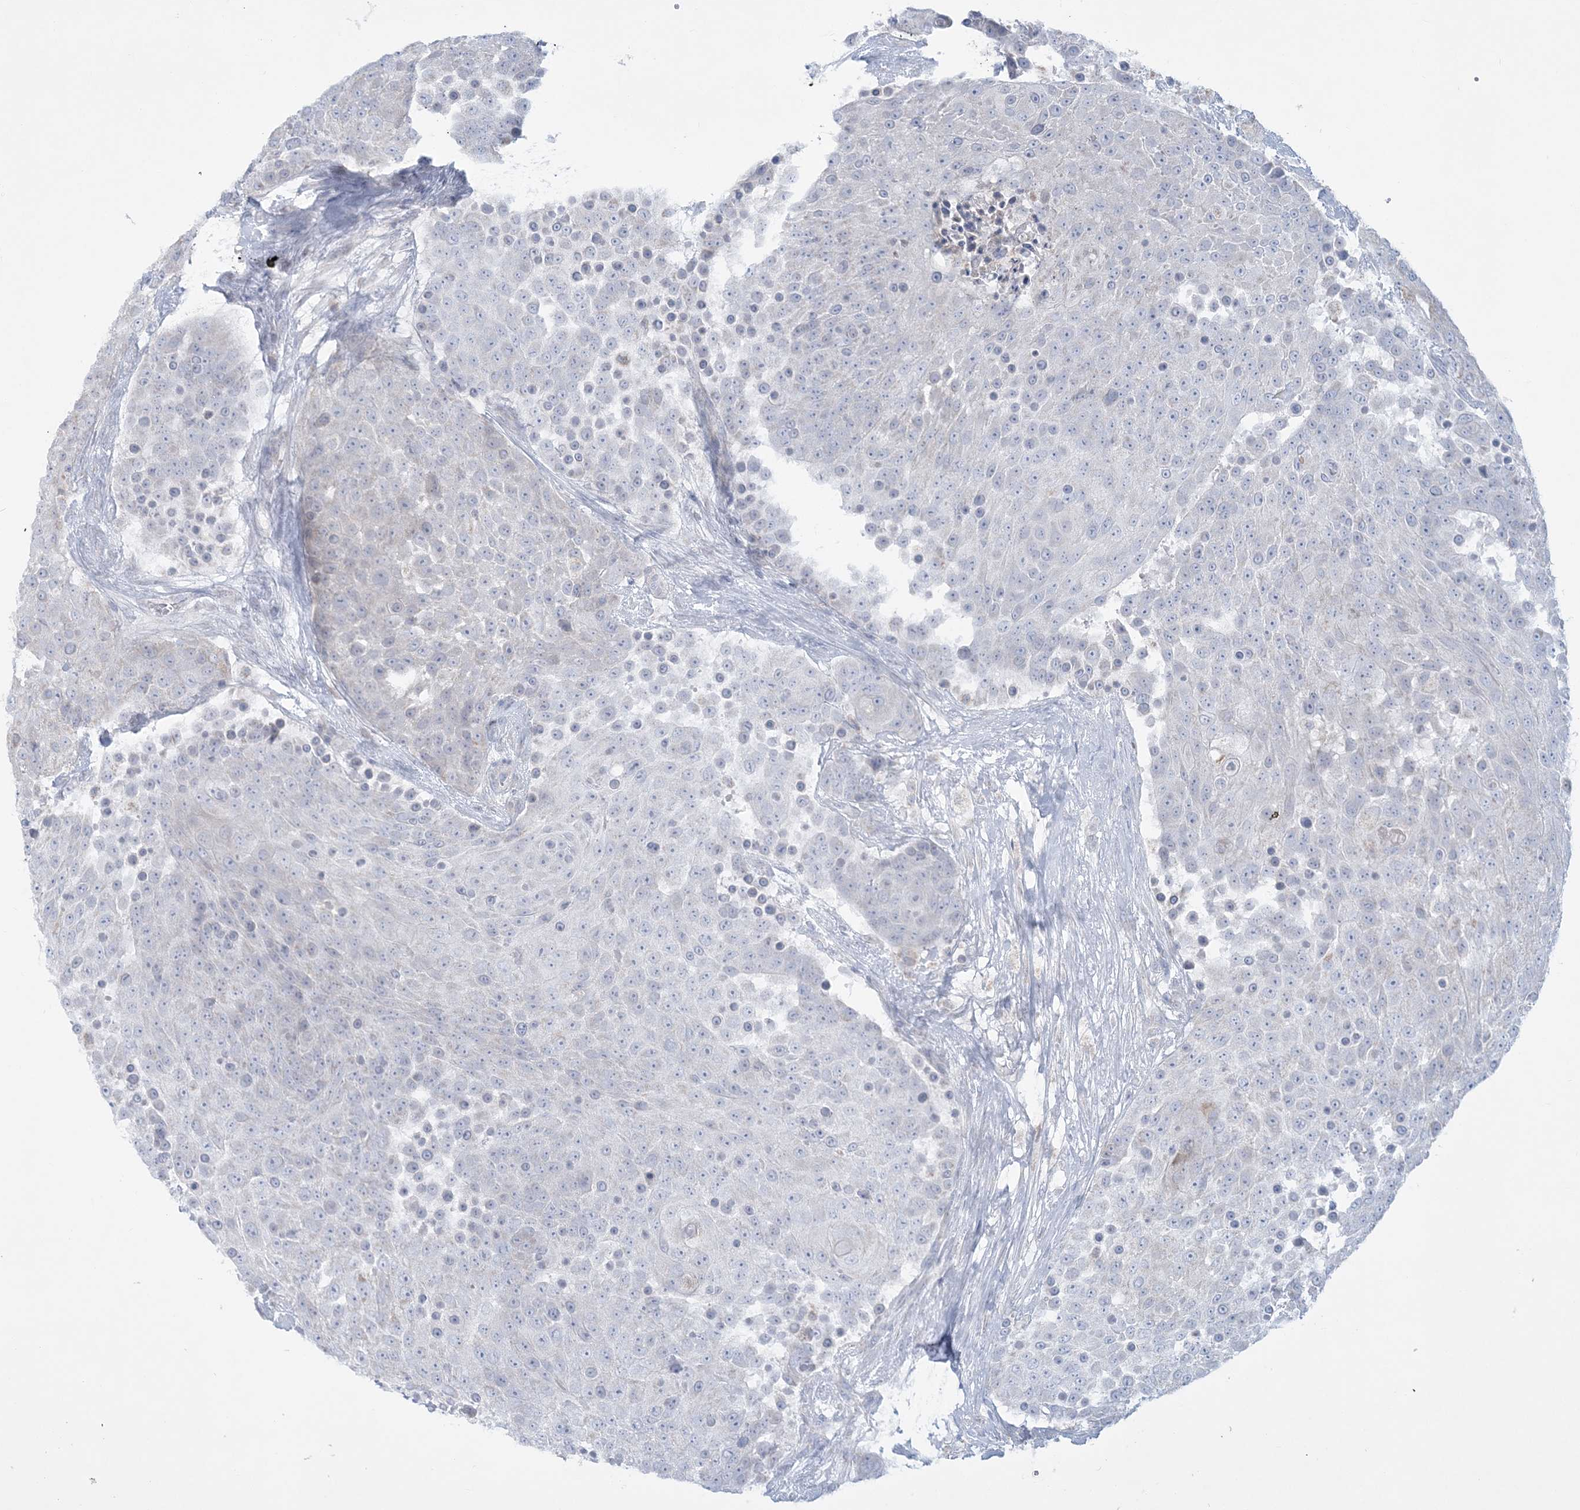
{"staining": {"intensity": "negative", "quantity": "none", "location": "none"}, "tissue": "urothelial cancer", "cell_type": "Tumor cells", "image_type": "cancer", "snomed": [{"axis": "morphology", "description": "Urothelial carcinoma, High grade"}, {"axis": "topography", "description": "Urinary bladder"}], "caption": "Tumor cells are negative for brown protein staining in urothelial carcinoma (high-grade).", "gene": "TBC1D7", "patient": {"sex": "female", "age": 63}}